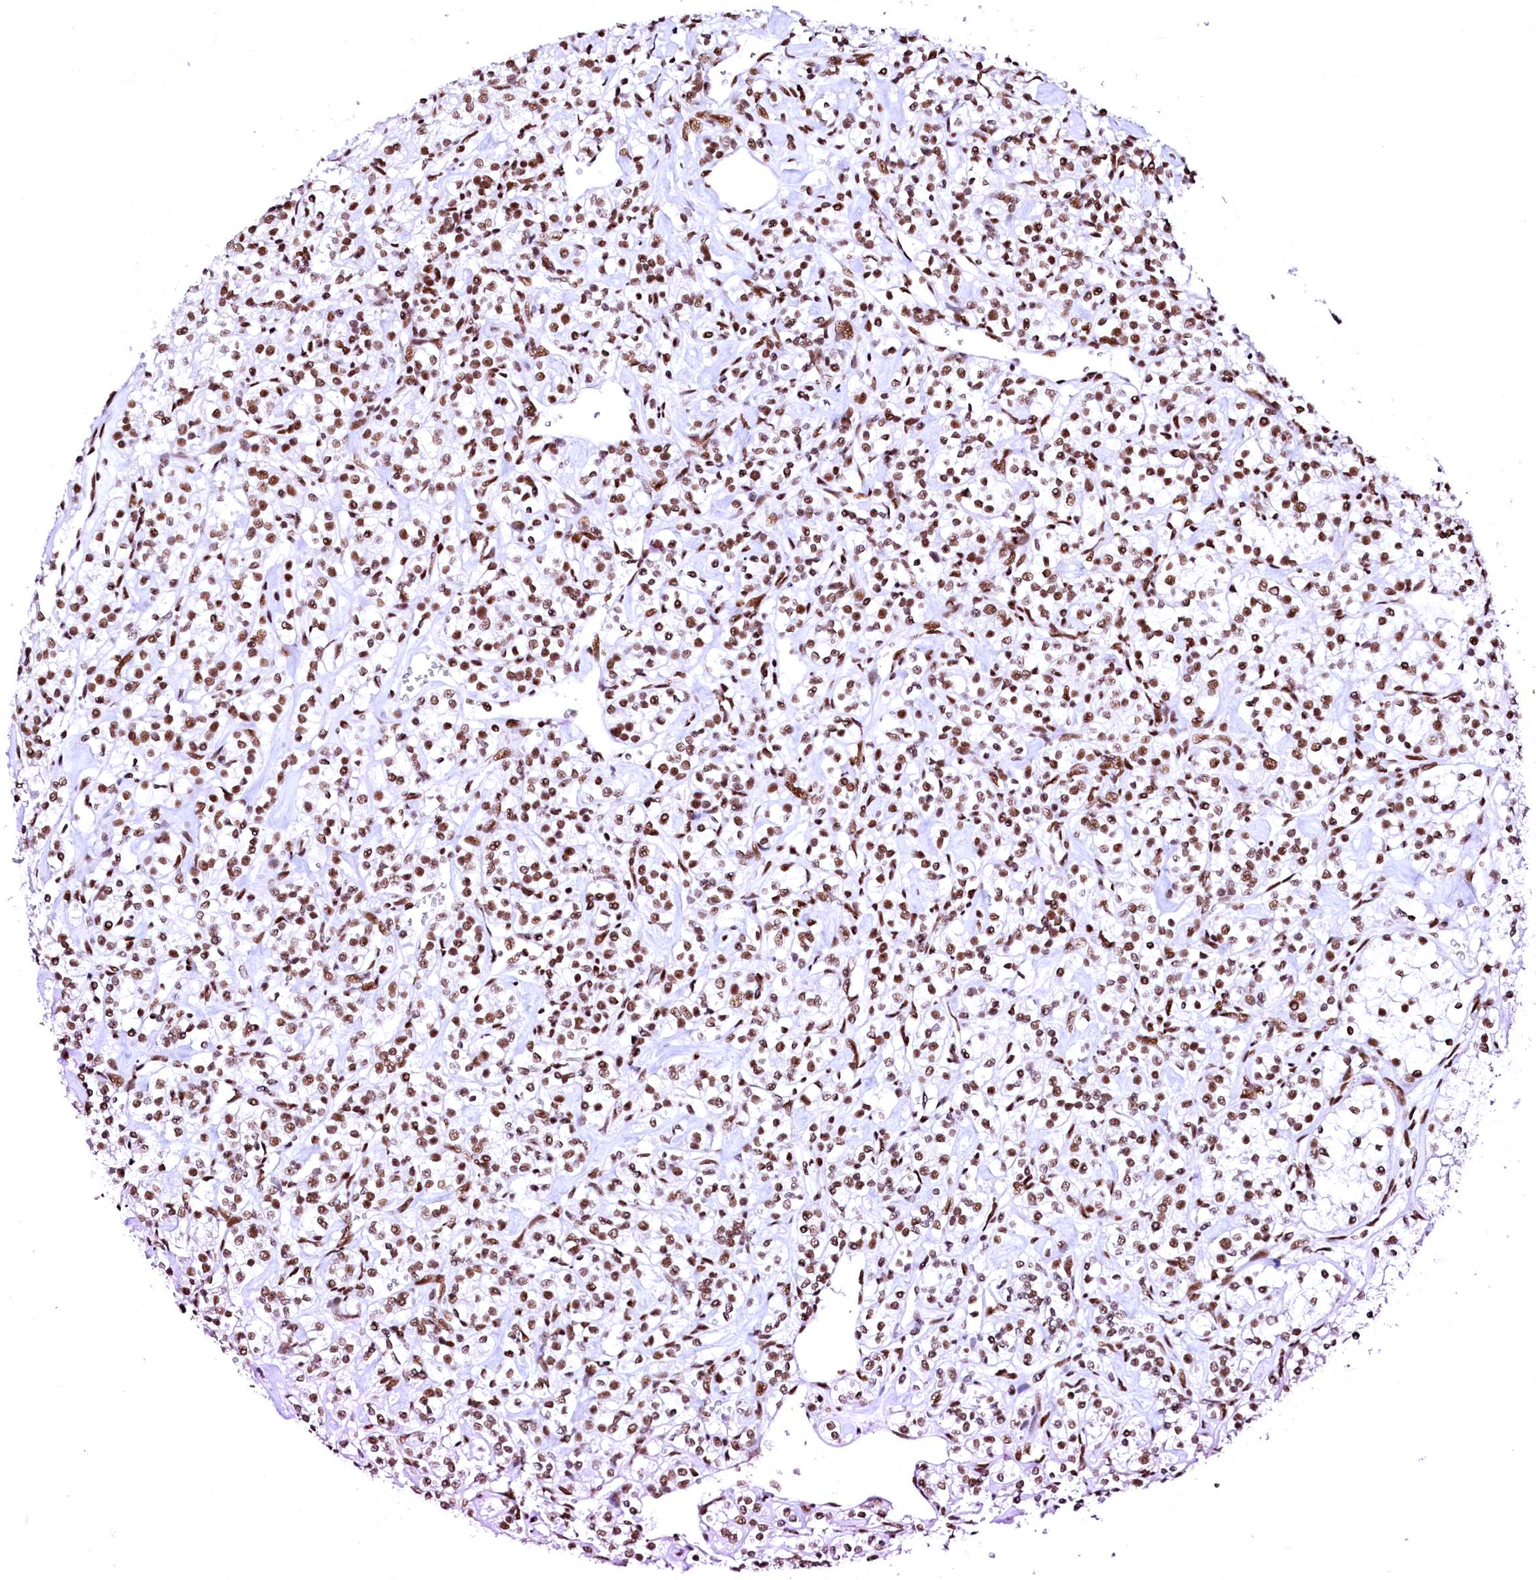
{"staining": {"intensity": "strong", "quantity": ">75%", "location": "nuclear"}, "tissue": "renal cancer", "cell_type": "Tumor cells", "image_type": "cancer", "snomed": [{"axis": "morphology", "description": "Adenocarcinoma, NOS"}, {"axis": "topography", "description": "Kidney"}], "caption": "A high amount of strong nuclear expression is identified in about >75% of tumor cells in renal cancer tissue. Nuclei are stained in blue.", "gene": "CPSF6", "patient": {"sex": "male", "age": 77}}